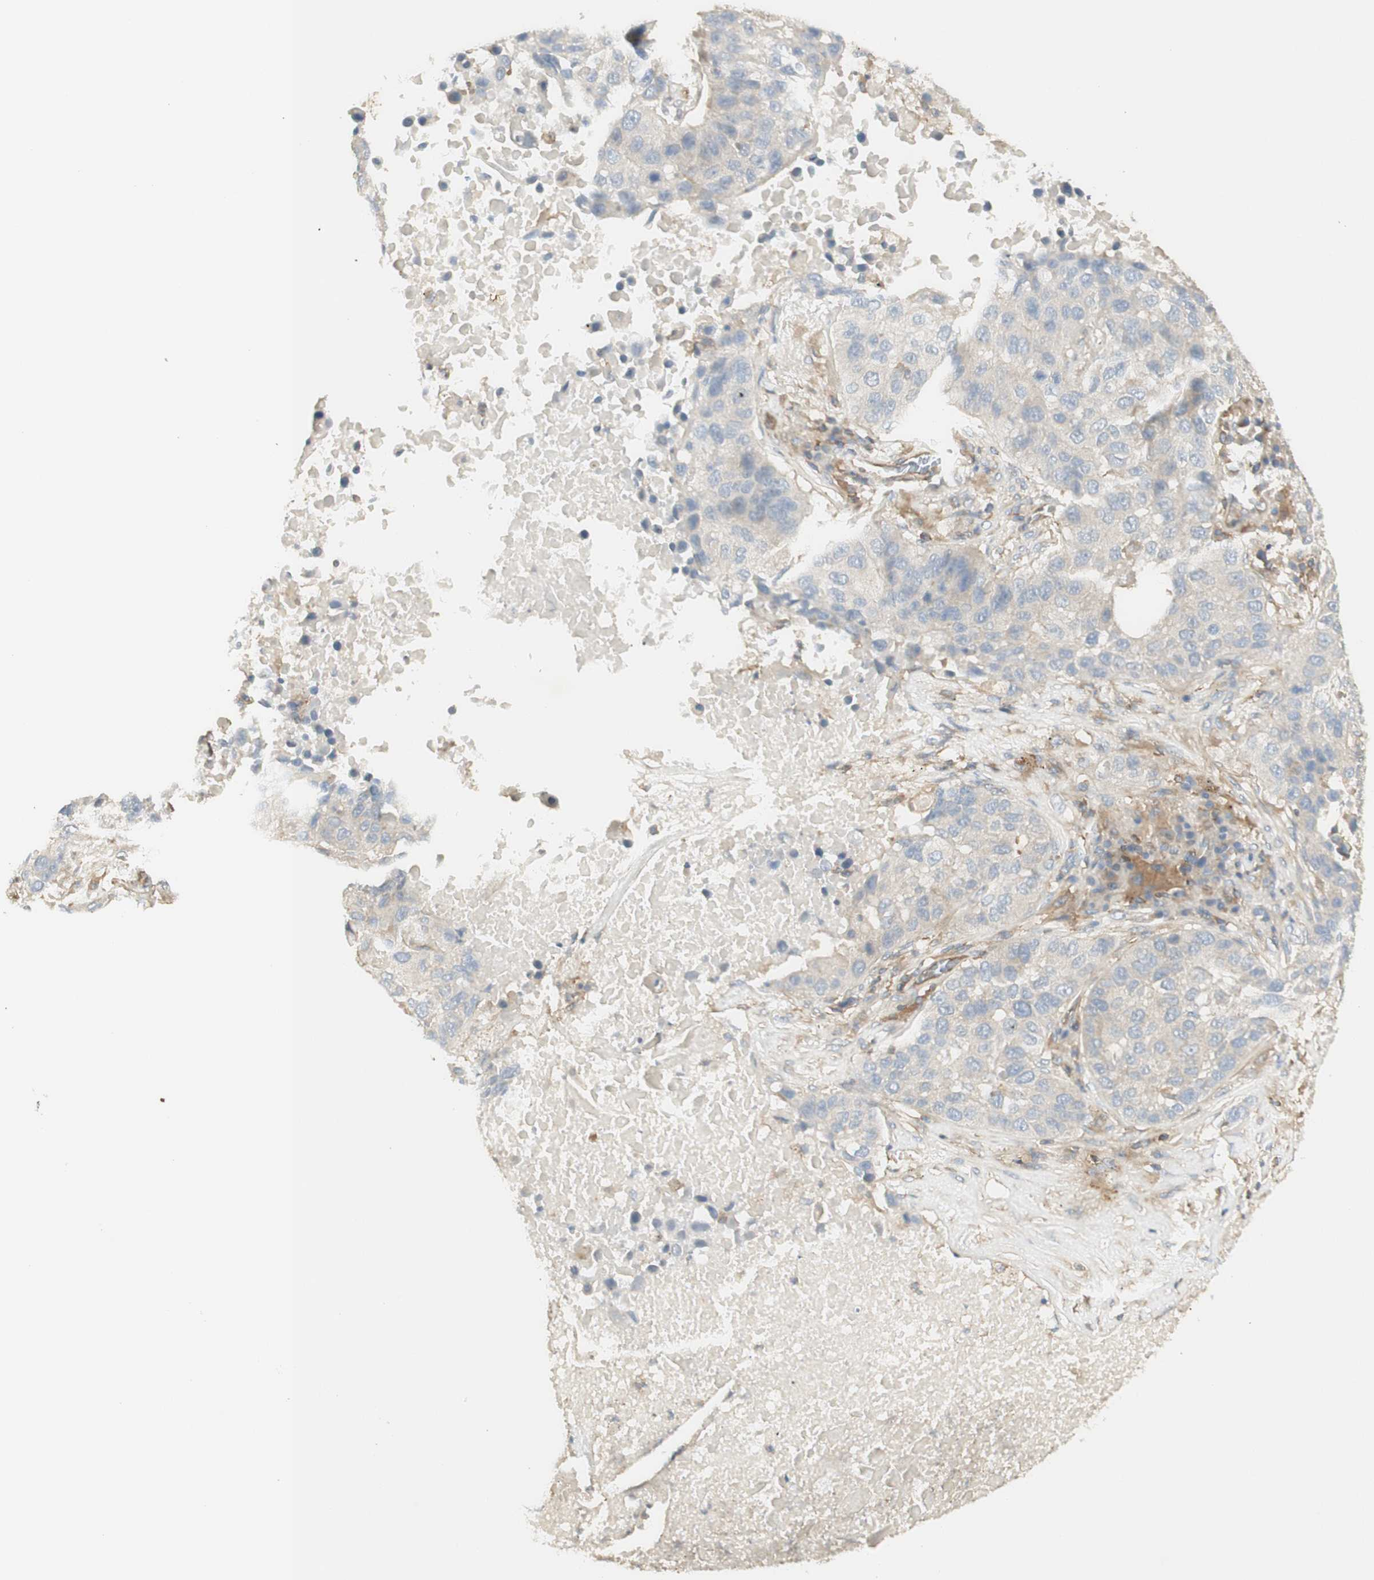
{"staining": {"intensity": "weak", "quantity": ">75%", "location": "cytoplasmic/membranous"}, "tissue": "lung cancer", "cell_type": "Tumor cells", "image_type": "cancer", "snomed": [{"axis": "morphology", "description": "Squamous cell carcinoma, NOS"}, {"axis": "topography", "description": "Lung"}], "caption": "Immunohistochemistry photomicrograph of neoplastic tissue: lung cancer (squamous cell carcinoma) stained using immunohistochemistry (IHC) reveals low levels of weak protein expression localized specifically in the cytoplasmic/membranous of tumor cells, appearing as a cytoplasmic/membranous brown color.", "gene": "IKBKG", "patient": {"sex": "male", "age": 57}}